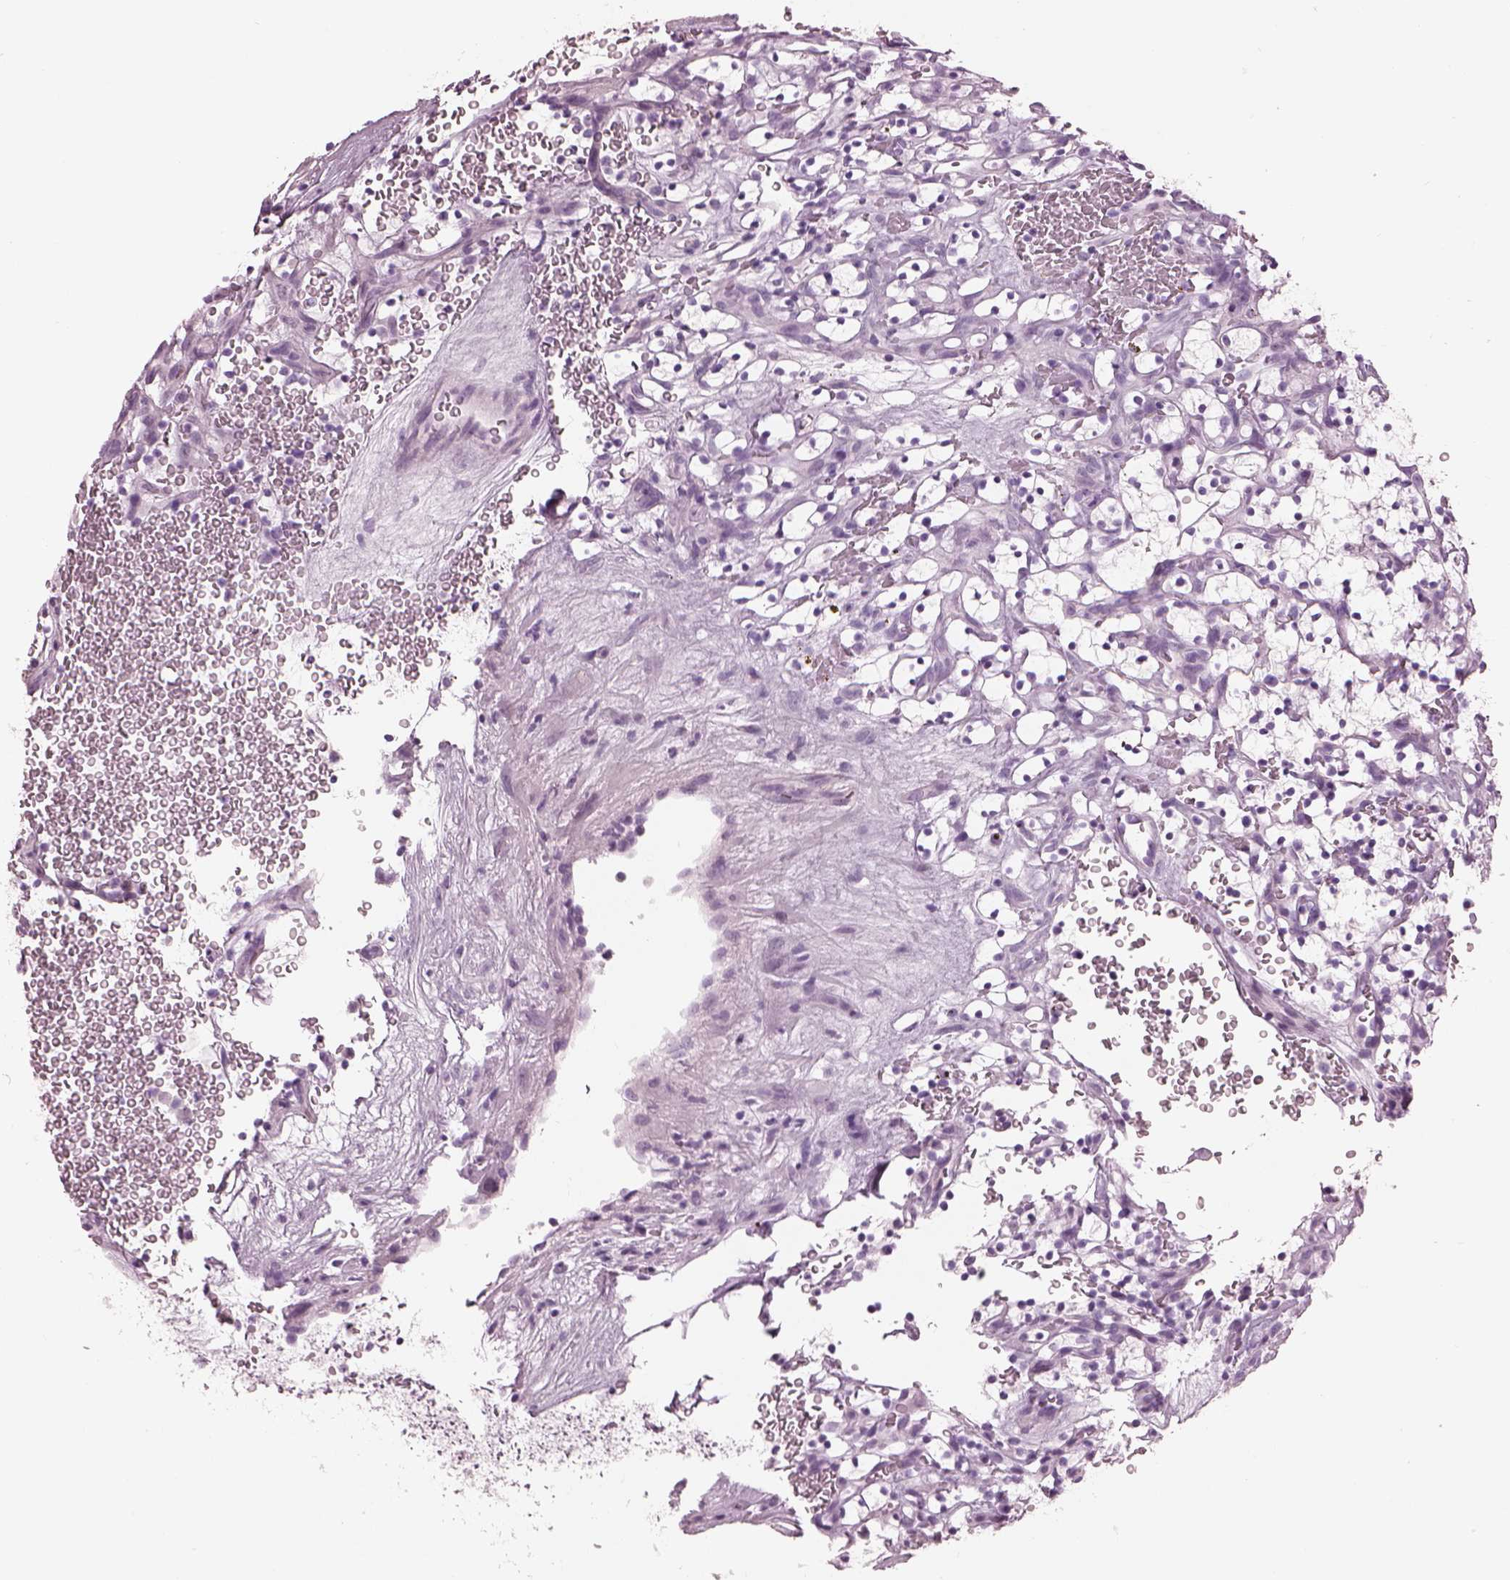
{"staining": {"intensity": "negative", "quantity": "none", "location": "none"}, "tissue": "renal cancer", "cell_type": "Tumor cells", "image_type": "cancer", "snomed": [{"axis": "morphology", "description": "Adenocarcinoma, NOS"}, {"axis": "topography", "description": "Kidney"}], "caption": "Tumor cells are negative for brown protein staining in renal cancer. (Stains: DAB (3,3'-diaminobenzidine) IHC with hematoxylin counter stain, Microscopy: brightfield microscopy at high magnification).", "gene": "HYDIN", "patient": {"sex": "female", "age": 64}}